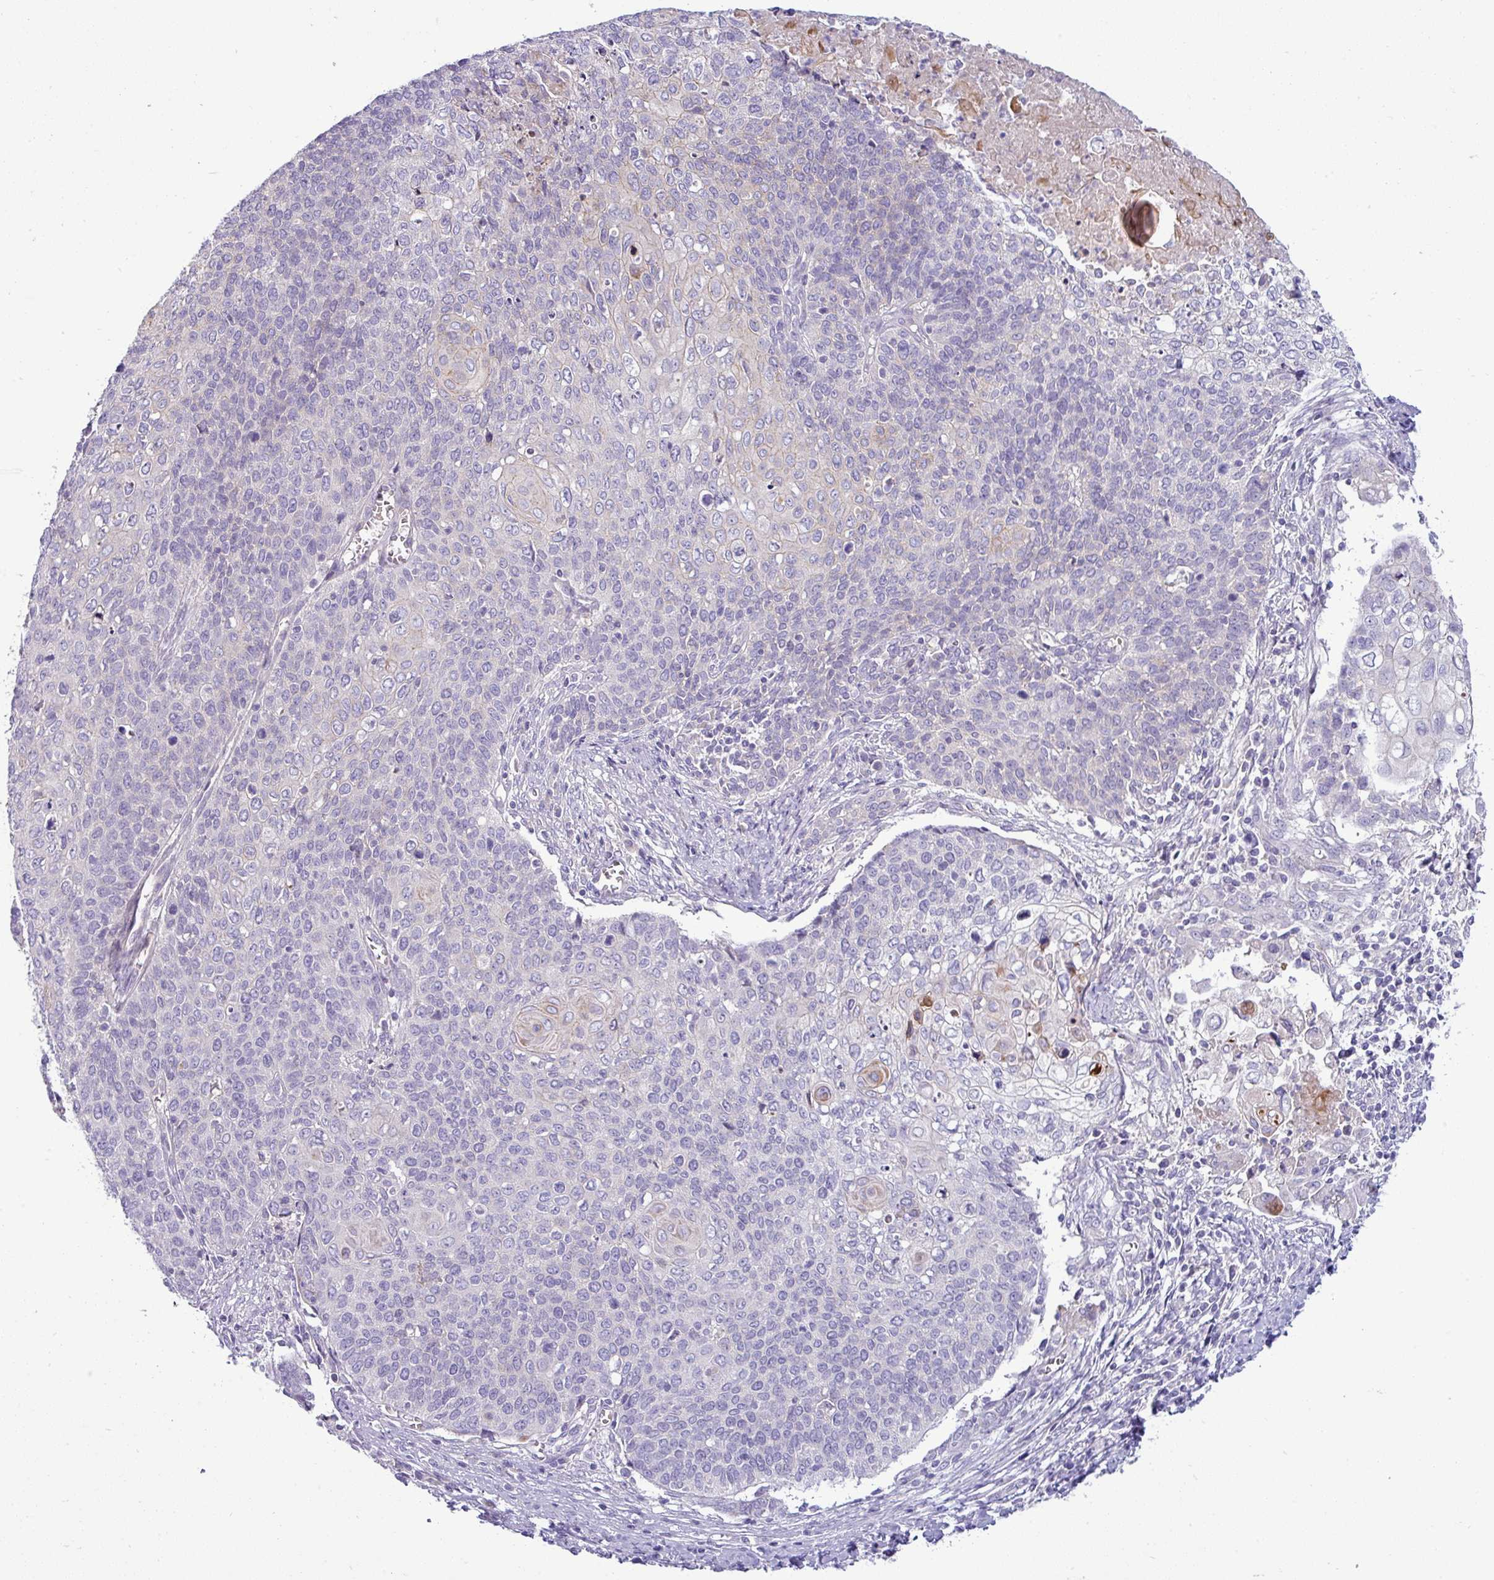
{"staining": {"intensity": "negative", "quantity": "none", "location": "none"}, "tissue": "cervical cancer", "cell_type": "Tumor cells", "image_type": "cancer", "snomed": [{"axis": "morphology", "description": "Squamous cell carcinoma, NOS"}, {"axis": "topography", "description": "Cervix"}], "caption": "A photomicrograph of cervical squamous cell carcinoma stained for a protein displays no brown staining in tumor cells.", "gene": "ACAP3", "patient": {"sex": "female", "age": 39}}